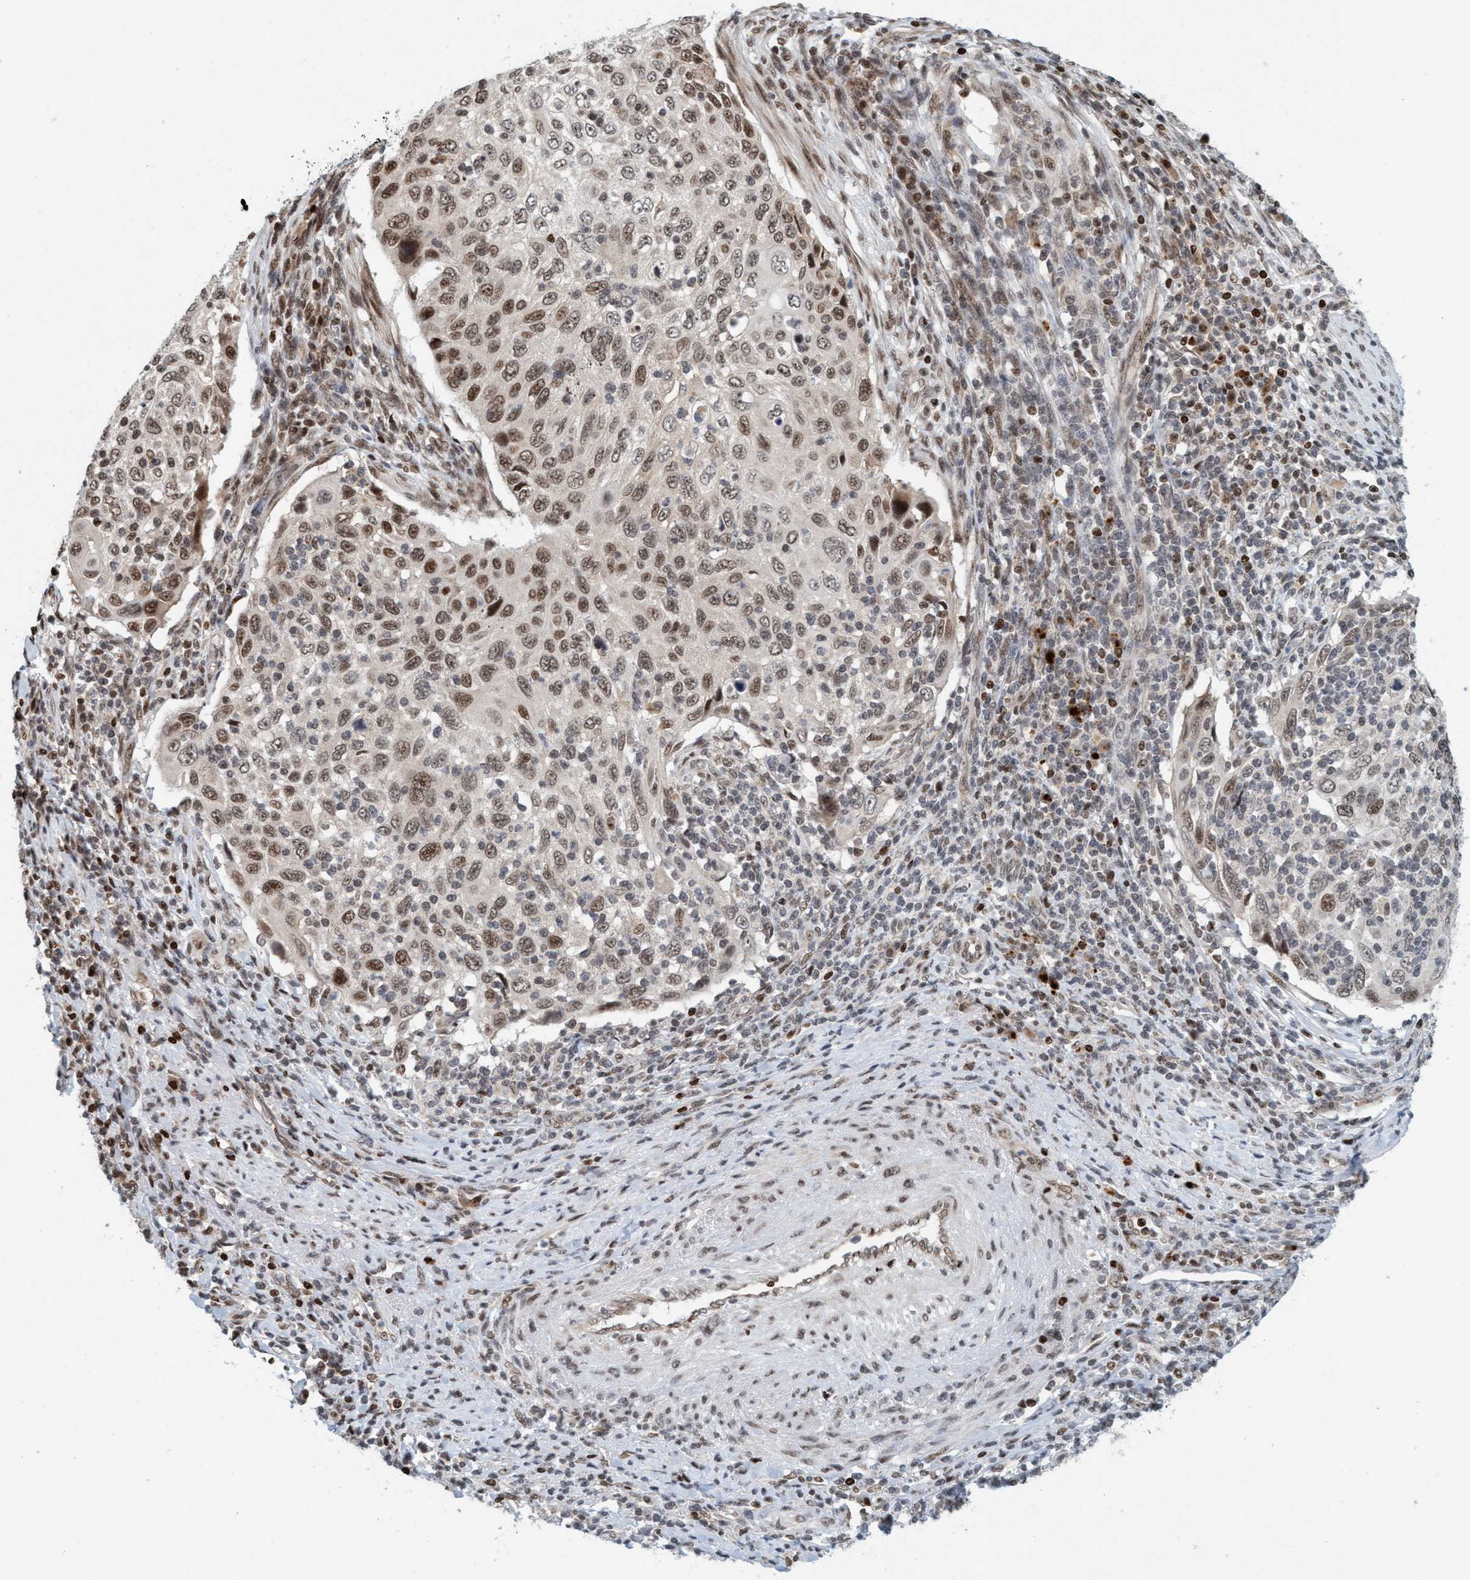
{"staining": {"intensity": "strong", "quantity": "25%-75%", "location": "nuclear"}, "tissue": "cervical cancer", "cell_type": "Tumor cells", "image_type": "cancer", "snomed": [{"axis": "morphology", "description": "Squamous cell carcinoma, NOS"}, {"axis": "topography", "description": "Cervix"}], "caption": "Immunohistochemistry (IHC) photomicrograph of neoplastic tissue: human cervical cancer (squamous cell carcinoma) stained using immunohistochemistry reveals high levels of strong protein expression localized specifically in the nuclear of tumor cells, appearing as a nuclear brown color.", "gene": "SMCR8", "patient": {"sex": "female", "age": 70}}